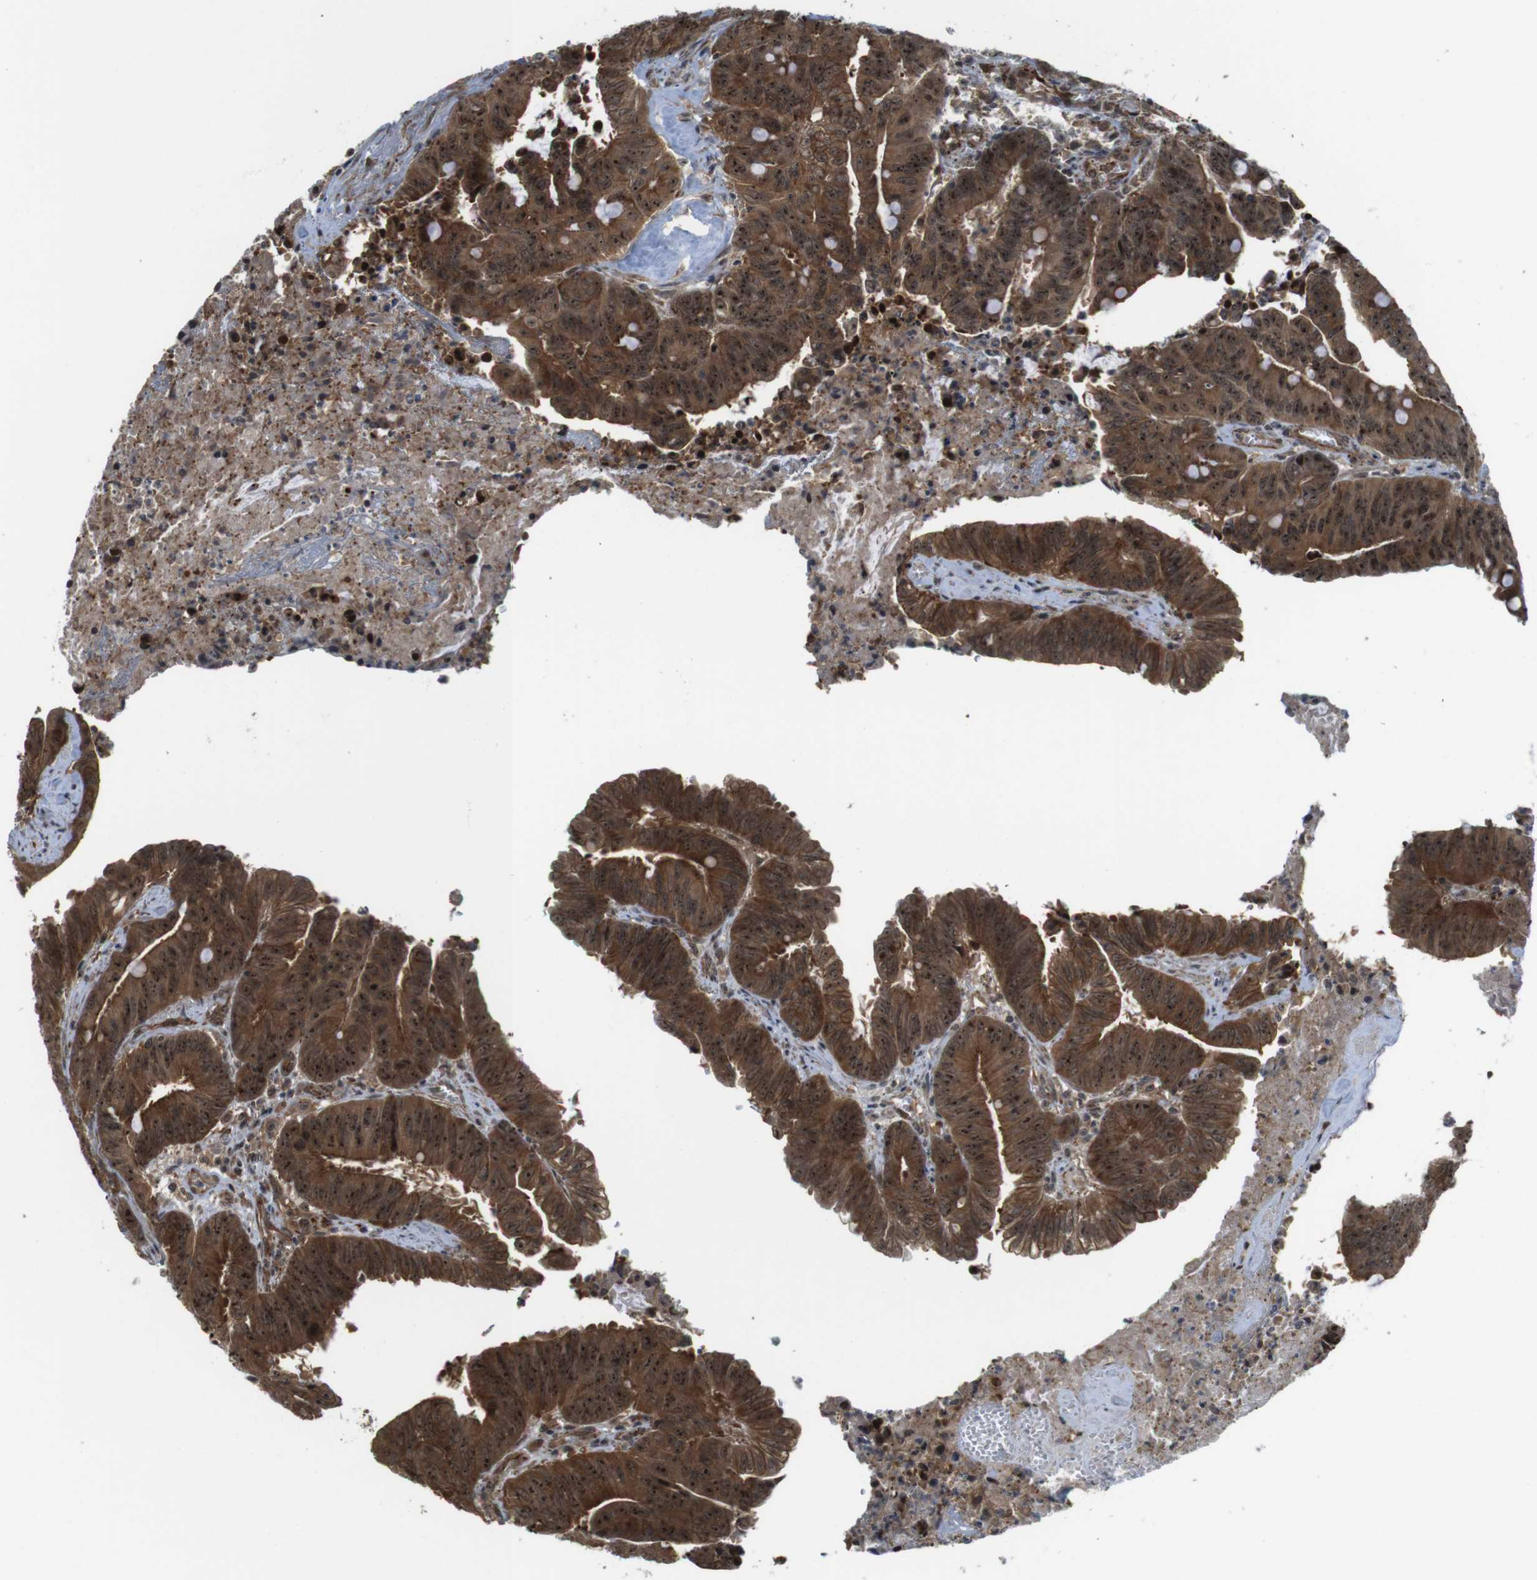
{"staining": {"intensity": "strong", "quantity": ">75%", "location": "cytoplasmic/membranous,nuclear"}, "tissue": "colorectal cancer", "cell_type": "Tumor cells", "image_type": "cancer", "snomed": [{"axis": "morphology", "description": "Adenocarcinoma, NOS"}, {"axis": "topography", "description": "Colon"}], "caption": "Colorectal cancer stained with a protein marker displays strong staining in tumor cells.", "gene": "CC2D1A", "patient": {"sex": "male", "age": 45}}